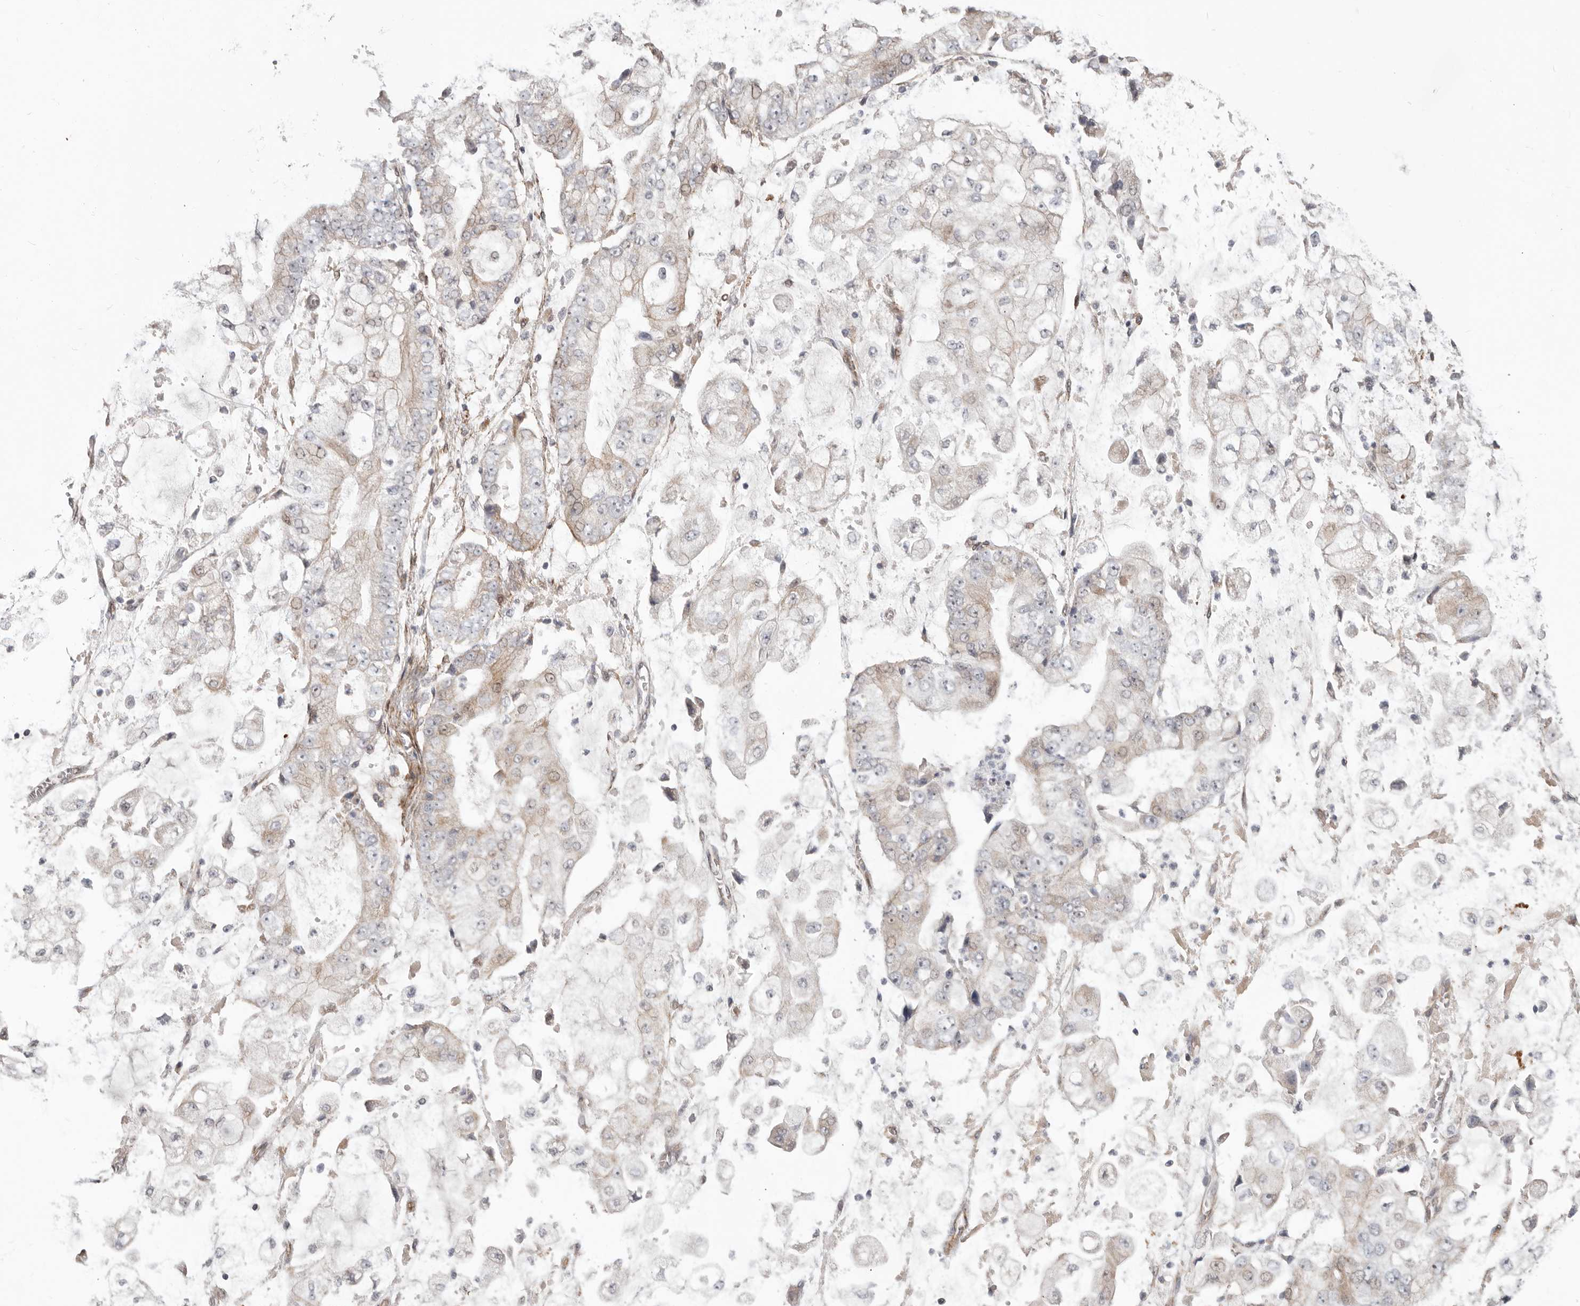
{"staining": {"intensity": "weak", "quantity": "25%-75%", "location": "cytoplasmic/membranous"}, "tissue": "stomach cancer", "cell_type": "Tumor cells", "image_type": "cancer", "snomed": [{"axis": "morphology", "description": "Adenocarcinoma, NOS"}, {"axis": "topography", "description": "Stomach"}], "caption": "Immunohistochemistry image of adenocarcinoma (stomach) stained for a protein (brown), which demonstrates low levels of weak cytoplasmic/membranous staining in approximately 25%-75% of tumor cells.", "gene": "SZT2", "patient": {"sex": "male", "age": 76}}